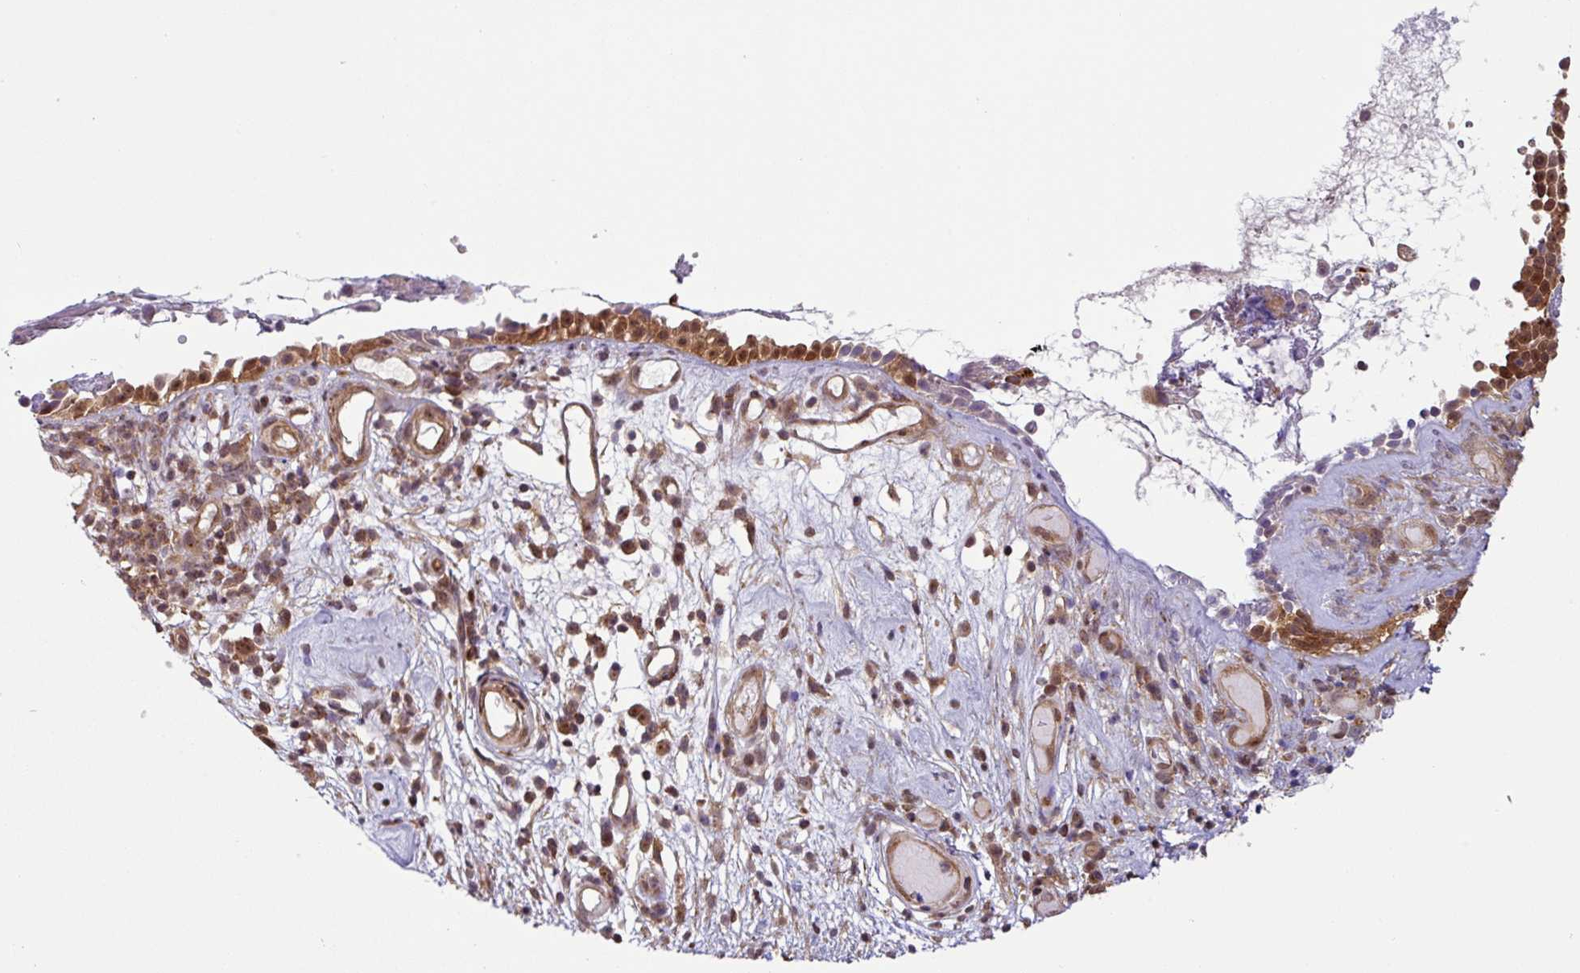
{"staining": {"intensity": "moderate", "quantity": ">75%", "location": "cytoplasmic/membranous,nuclear"}, "tissue": "nasopharynx", "cell_type": "Respiratory epithelial cells", "image_type": "normal", "snomed": [{"axis": "morphology", "description": "Normal tissue, NOS"}, {"axis": "morphology", "description": "Inflammation, NOS"}, {"axis": "topography", "description": "Nasopharynx"}], "caption": "Immunohistochemistry of normal nasopharynx reveals medium levels of moderate cytoplasmic/membranous,nuclear staining in about >75% of respiratory epithelial cells.", "gene": "SHB", "patient": {"sex": "male", "age": 54}}